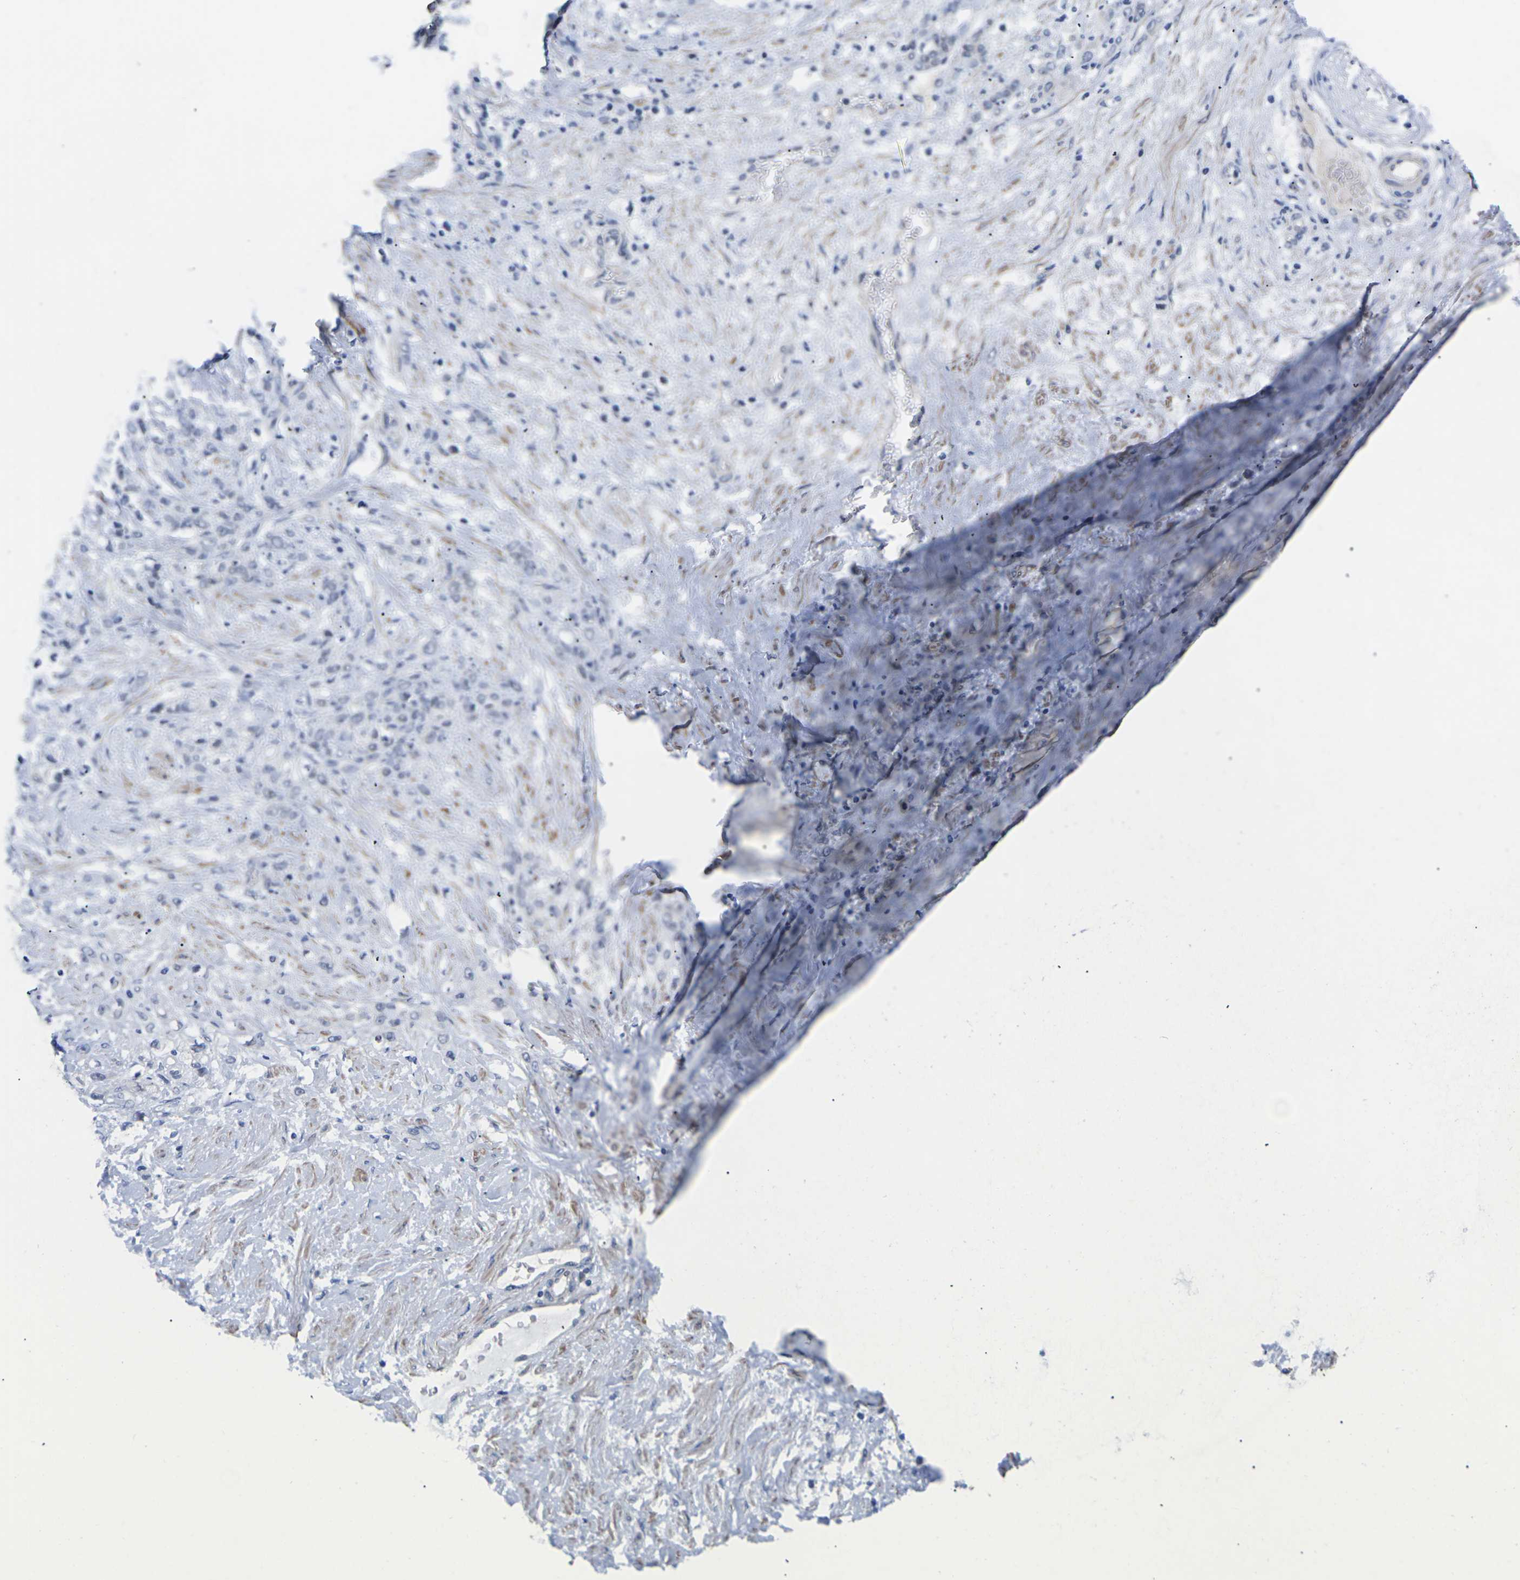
{"staining": {"intensity": "negative", "quantity": "none", "location": "none"}, "tissue": "stomach cancer", "cell_type": "Tumor cells", "image_type": "cancer", "snomed": [{"axis": "morphology", "description": "Adenocarcinoma, NOS"}, {"axis": "topography", "description": "Stomach"}], "caption": "There is no significant expression in tumor cells of adenocarcinoma (stomach).", "gene": "ST6GAL2", "patient": {"sex": "male", "age": 82}}